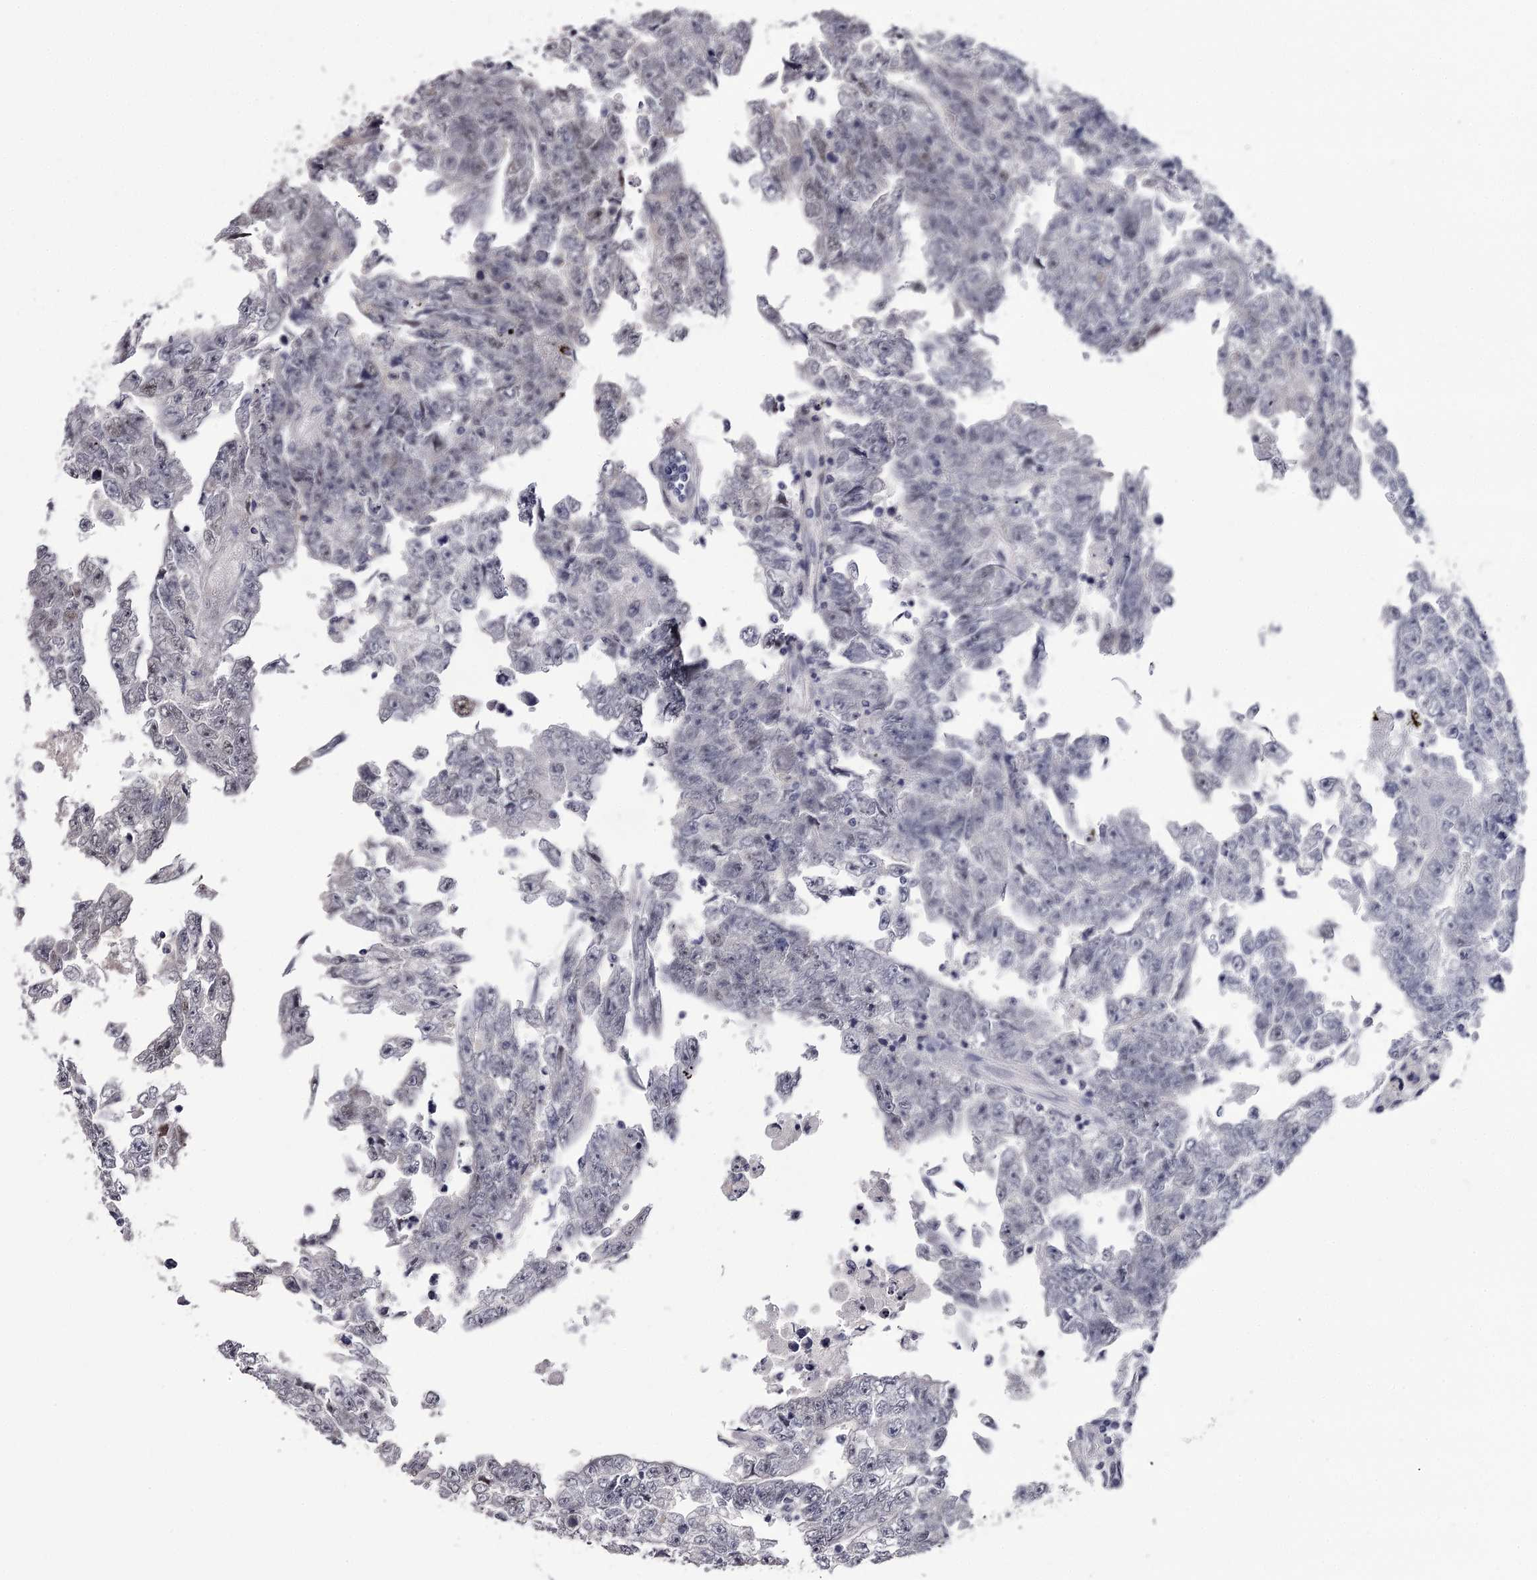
{"staining": {"intensity": "negative", "quantity": "none", "location": "none"}, "tissue": "testis cancer", "cell_type": "Tumor cells", "image_type": "cancer", "snomed": [{"axis": "morphology", "description": "Carcinoma, Embryonal, NOS"}, {"axis": "topography", "description": "Testis"}], "caption": "Micrograph shows no protein expression in tumor cells of testis cancer tissue.", "gene": "OVOL2", "patient": {"sex": "male", "age": 25}}